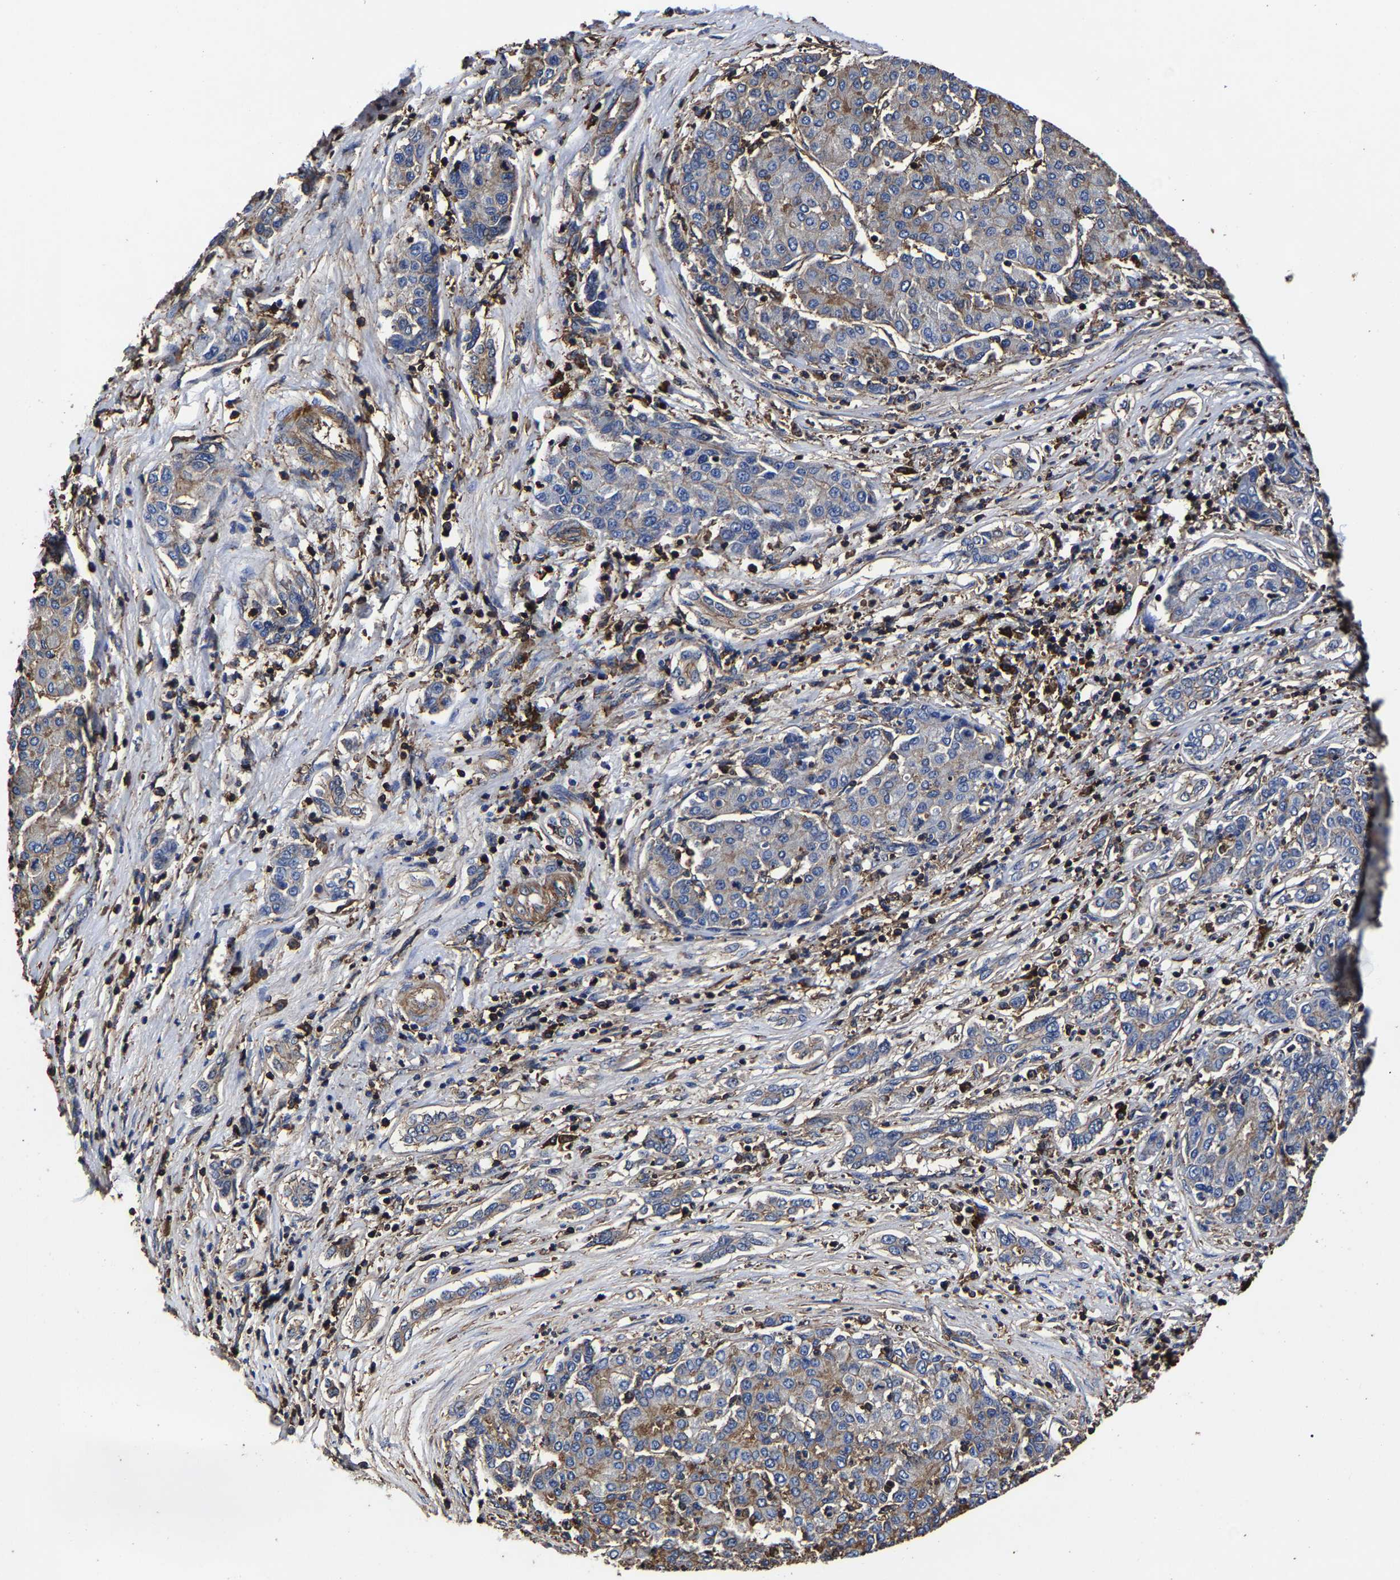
{"staining": {"intensity": "weak", "quantity": "25%-75%", "location": "cytoplasmic/membranous"}, "tissue": "liver cancer", "cell_type": "Tumor cells", "image_type": "cancer", "snomed": [{"axis": "morphology", "description": "Carcinoma, Hepatocellular, NOS"}, {"axis": "topography", "description": "Liver"}], "caption": "Protein expression analysis of human liver hepatocellular carcinoma reveals weak cytoplasmic/membranous positivity in about 25%-75% of tumor cells.", "gene": "SSH3", "patient": {"sex": "male", "age": 65}}